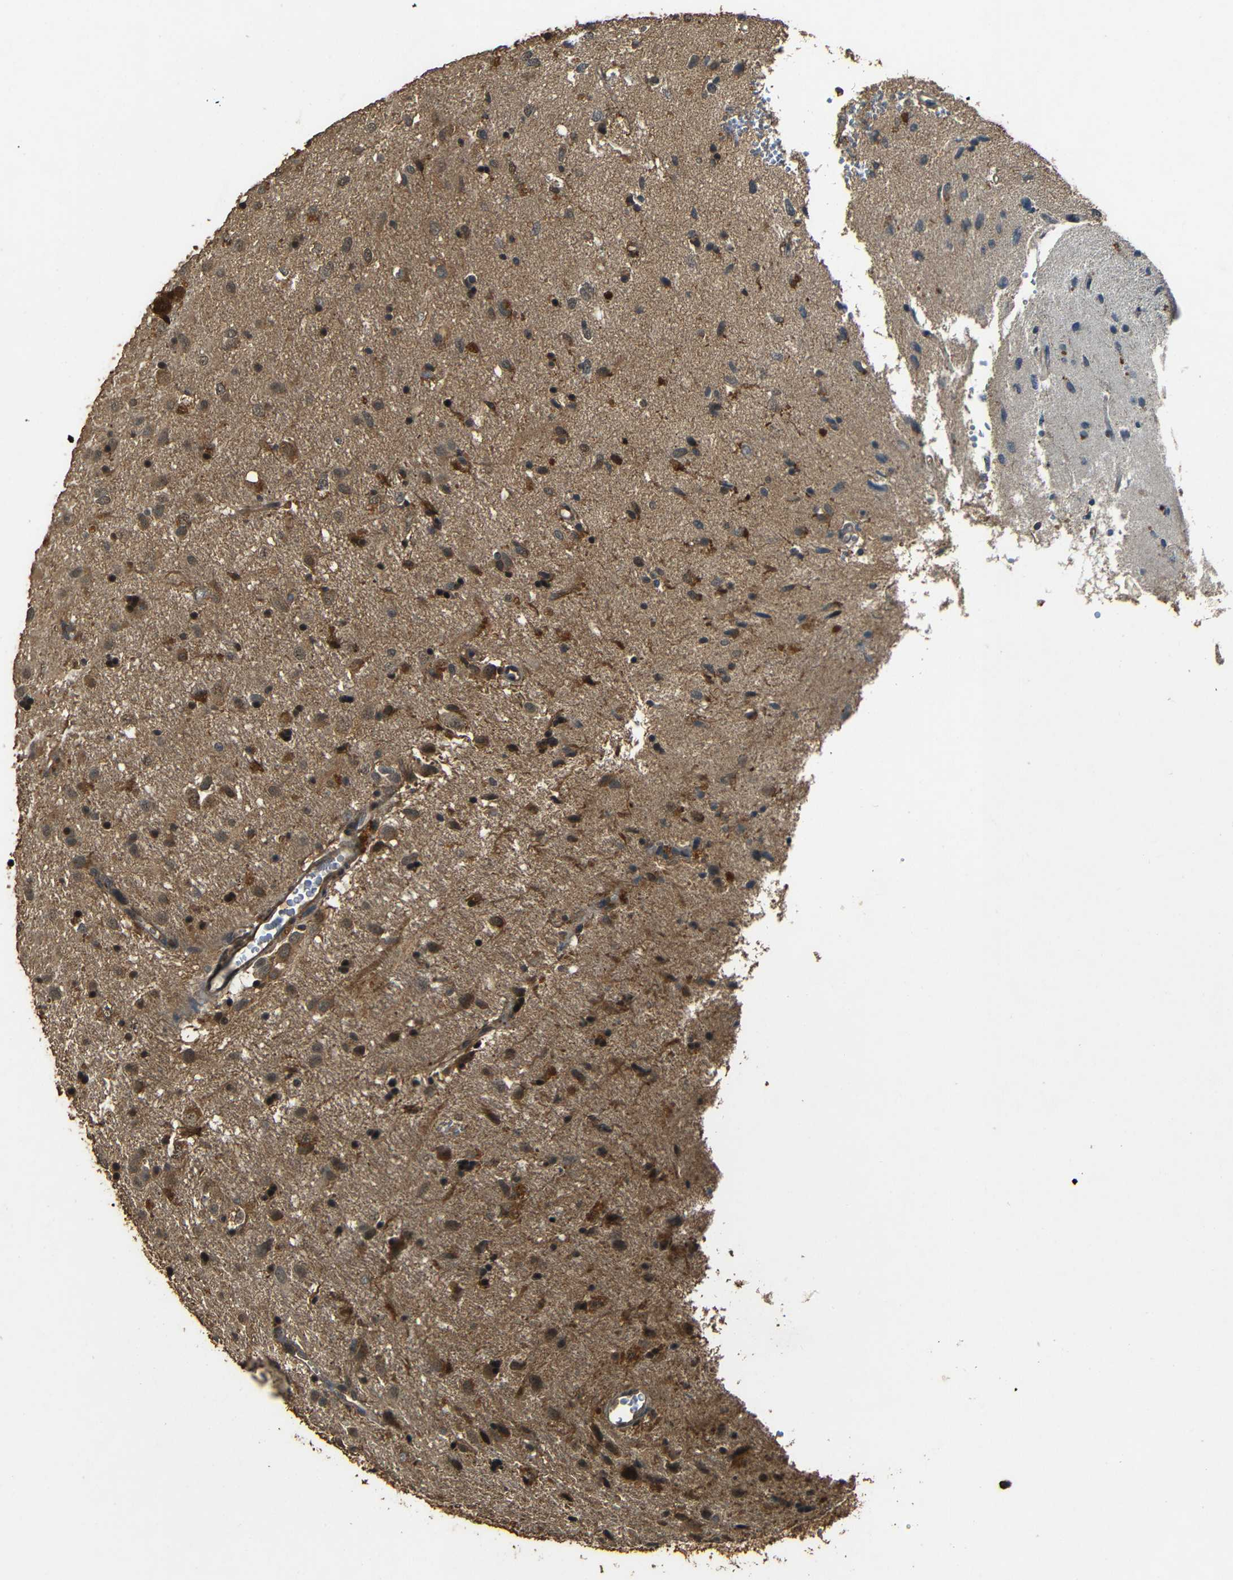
{"staining": {"intensity": "moderate", "quantity": ">75%", "location": "cytoplasmic/membranous"}, "tissue": "glioma", "cell_type": "Tumor cells", "image_type": "cancer", "snomed": [{"axis": "morphology", "description": "Glioma, malignant, Low grade"}, {"axis": "topography", "description": "Brain"}], "caption": "Tumor cells demonstrate medium levels of moderate cytoplasmic/membranous positivity in approximately >75% of cells in human malignant glioma (low-grade).", "gene": "PDE5A", "patient": {"sex": "male", "age": 77}}